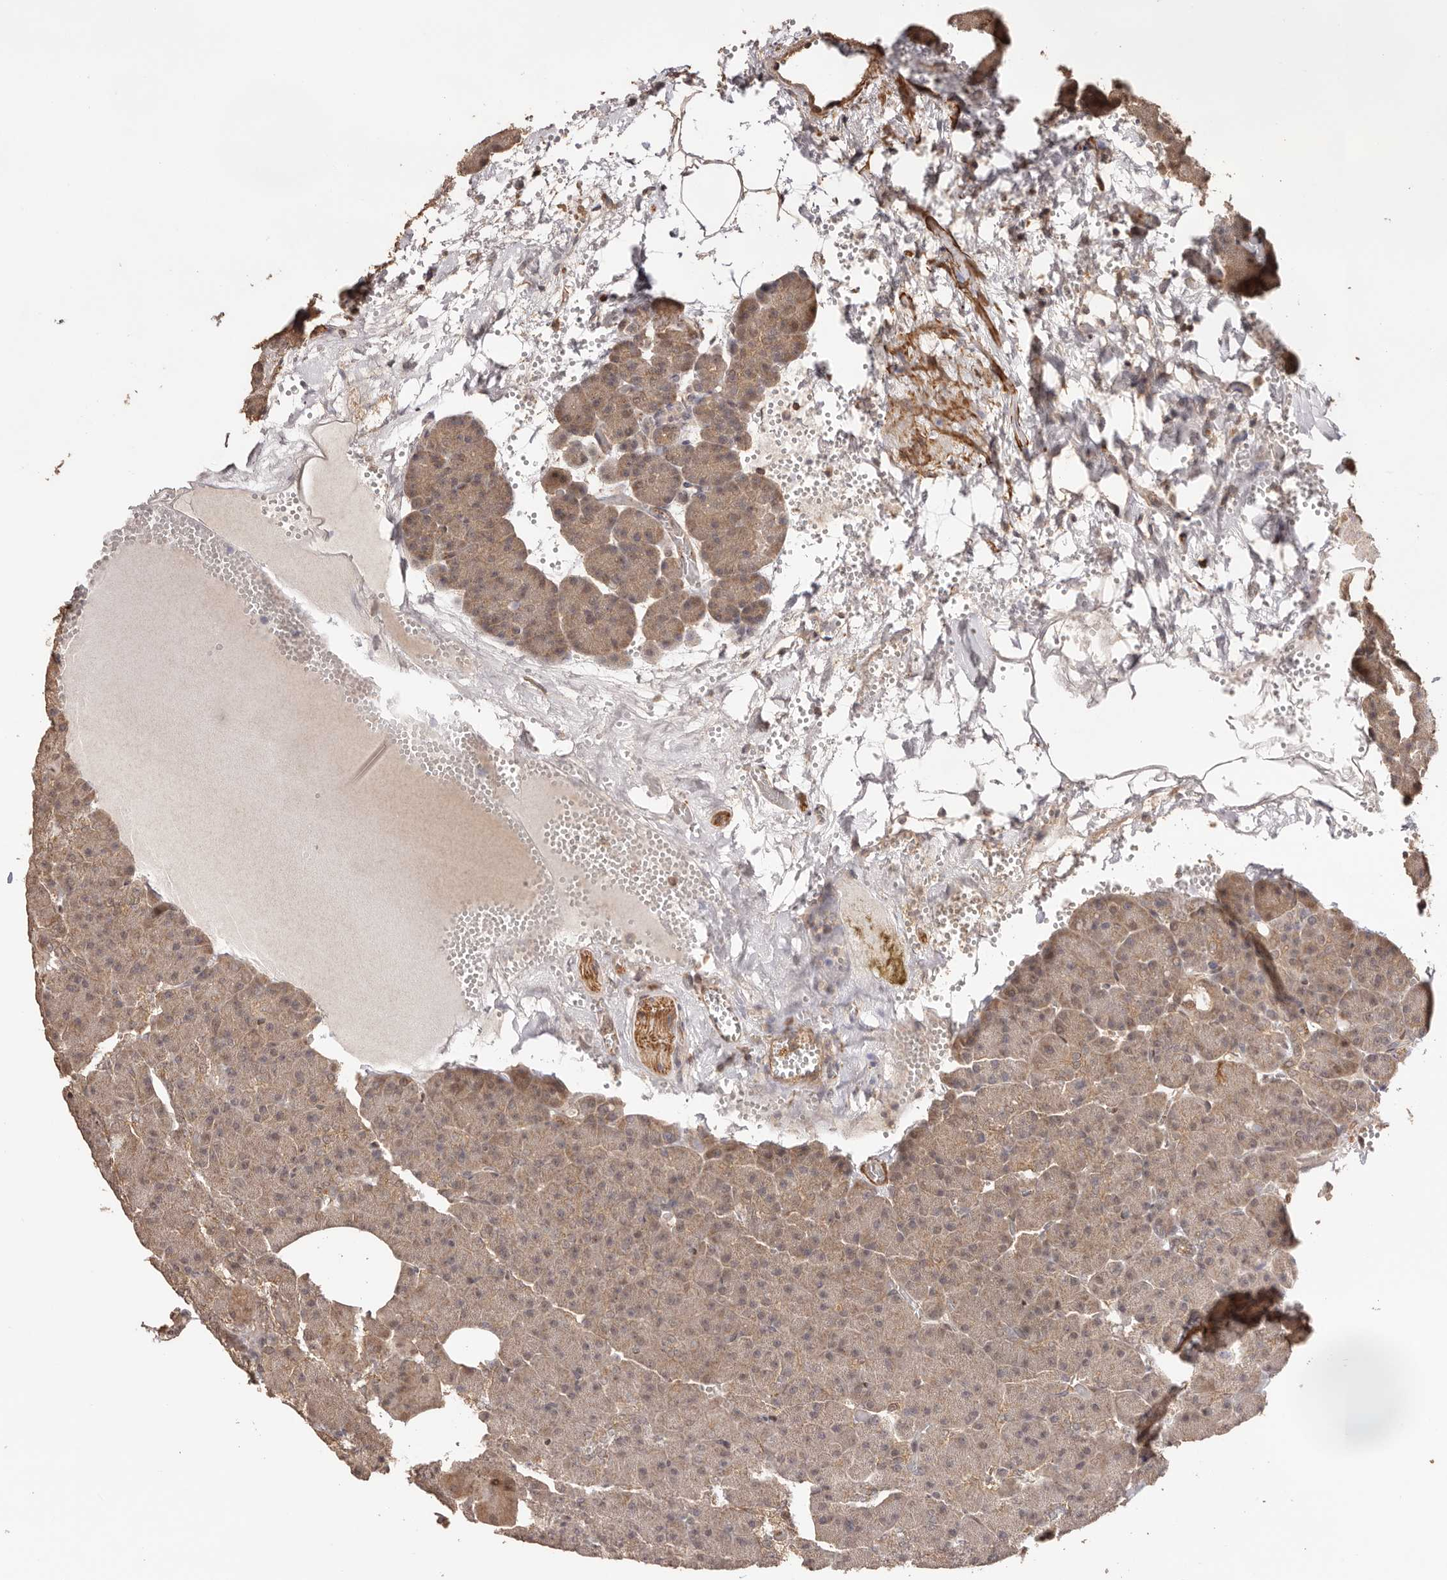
{"staining": {"intensity": "moderate", "quantity": "25%-75%", "location": "cytoplasmic/membranous,nuclear"}, "tissue": "pancreas", "cell_type": "Exocrine glandular cells", "image_type": "normal", "snomed": [{"axis": "morphology", "description": "Normal tissue, NOS"}, {"axis": "morphology", "description": "Carcinoid, malignant, NOS"}, {"axis": "topography", "description": "Pancreas"}], "caption": "Human pancreas stained for a protein (brown) reveals moderate cytoplasmic/membranous,nuclear positive positivity in approximately 25%-75% of exocrine glandular cells.", "gene": "UBR2", "patient": {"sex": "female", "age": 35}}